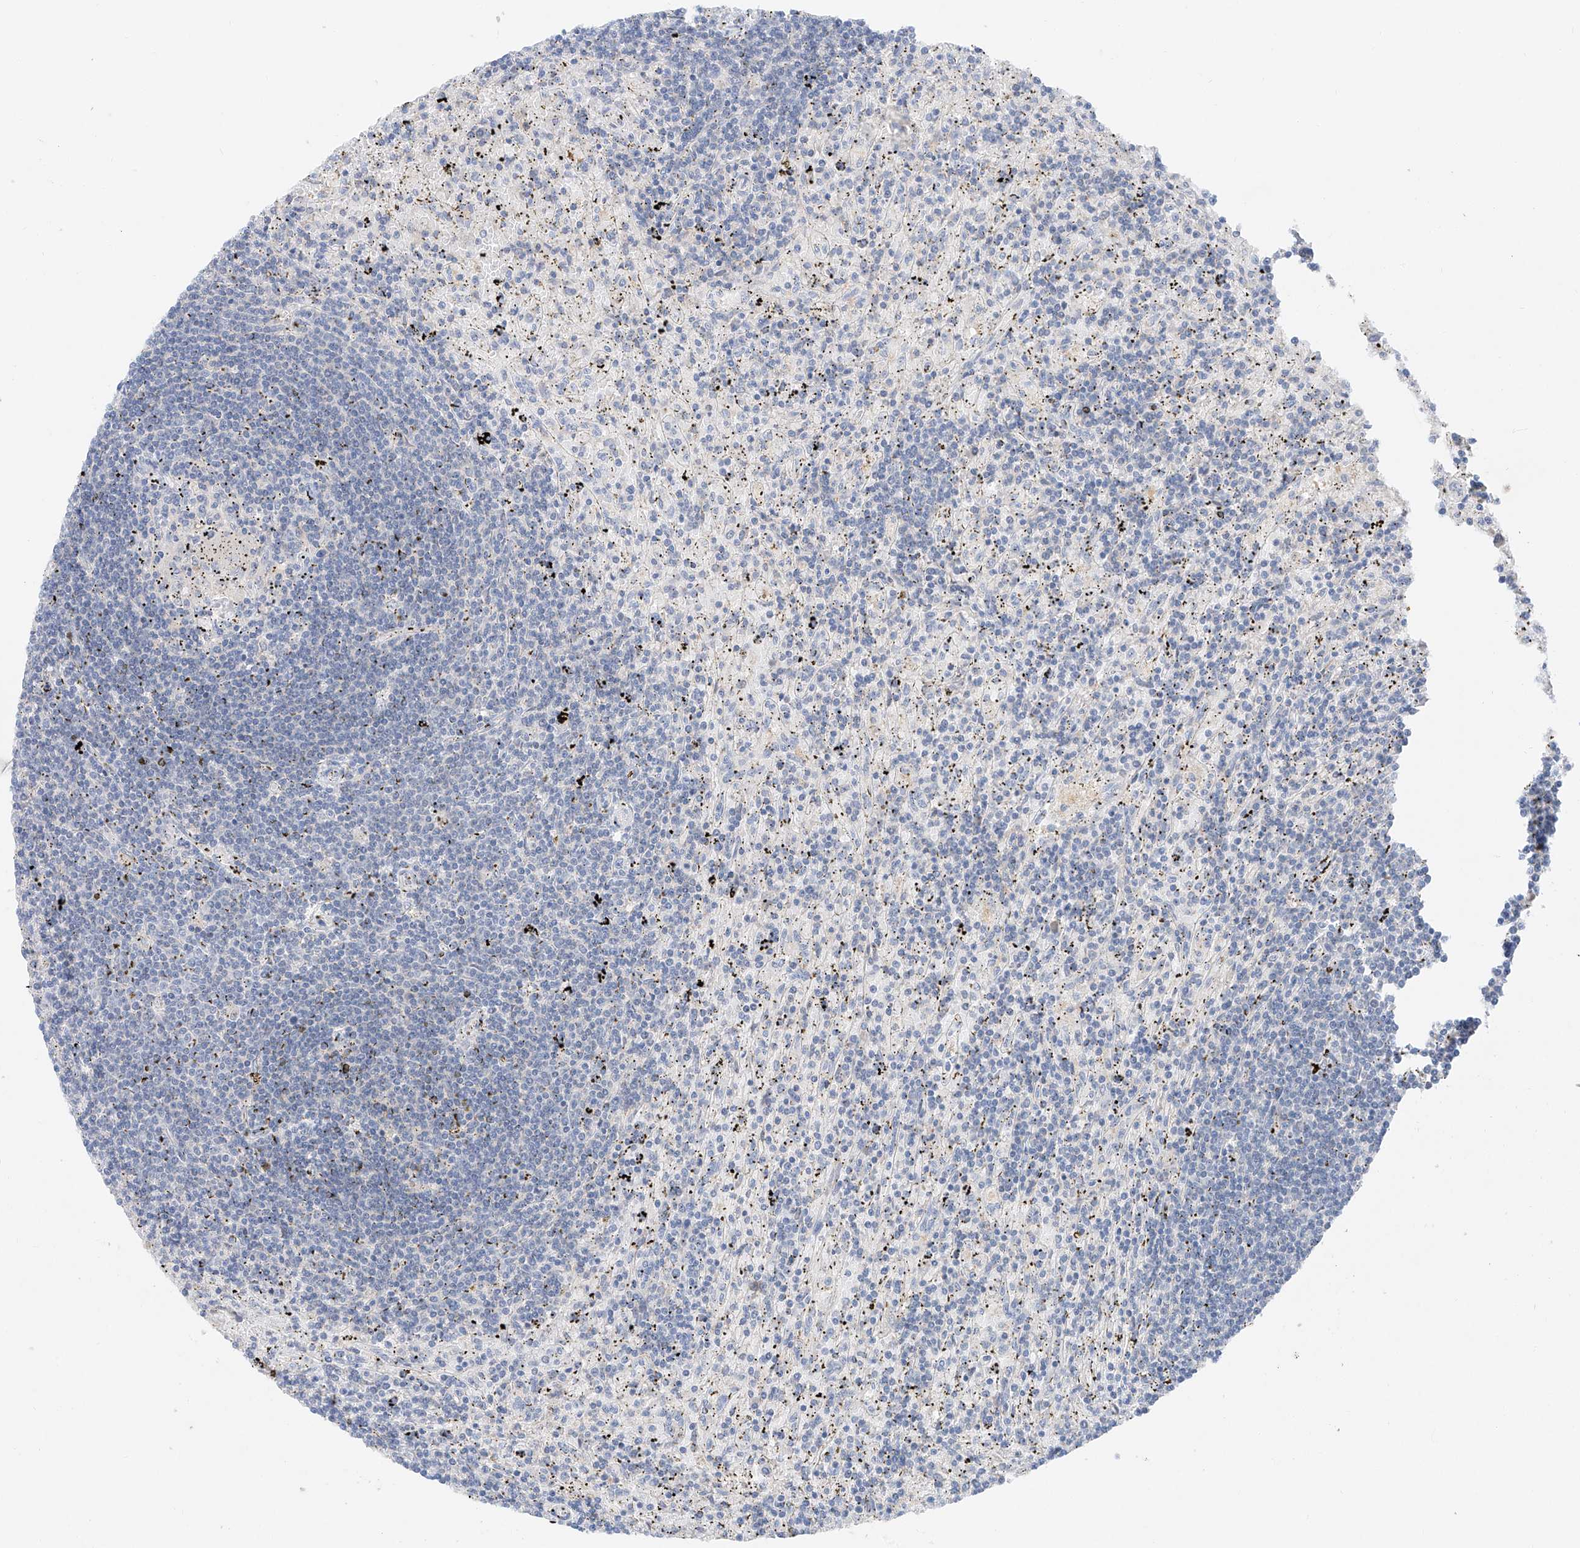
{"staining": {"intensity": "negative", "quantity": "none", "location": "none"}, "tissue": "lymphoma", "cell_type": "Tumor cells", "image_type": "cancer", "snomed": [{"axis": "morphology", "description": "Malignant lymphoma, non-Hodgkin's type, Low grade"}, {"axis": "topography", "description": "Spleen"}], "caption": "Lymphoma was stained to show a protein in brown. There is no significant staining in tumor cells. The staining is performed using DAB (3,3'-diaminobenzidine) brown chromogen with nuclei counter-stained in using hematoxylin.", "gene": "FUCA2", "patient": {"sex": "male", "age": 76}}